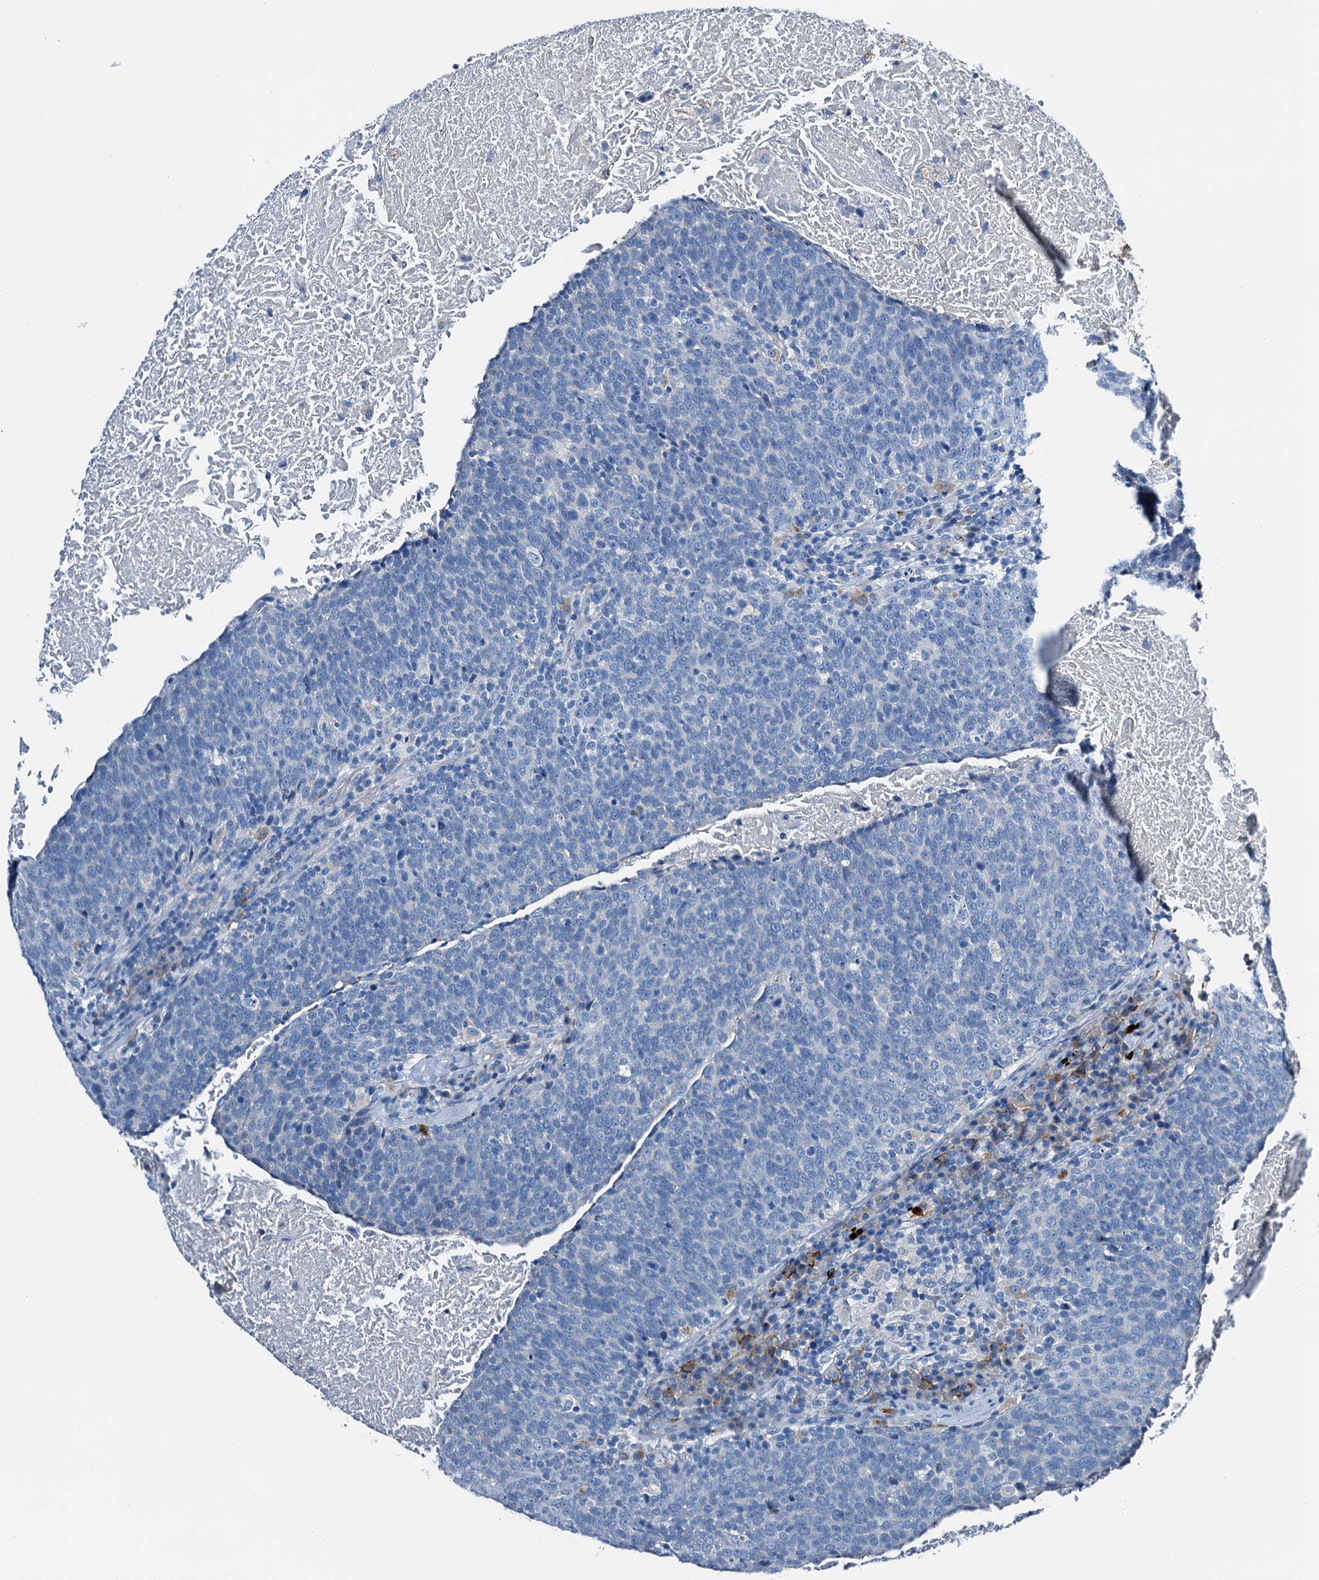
{"staining": {"intensity": "negative", "quantity": "none", "location": "none"}, "tissue": "head and neck cancer", "cell_type": "Tumor cells", "image_type": "cancer", "snomed": [{"axis": "morphology", "description": "Squamous cell carcinoma, NOS"}, {"axis": "morphology", "description": "Squamous cell carcinoma, metastatic, NOS"}, {"axis": "topography", "description": "Lymph node"}, {"axis": "topography", "description": "Head-Neck"}], "caption": "IHC of head and neck cancer (squamous cell carcinoma) demonstrates no positivity in tumor cells. (DAB (3,3'-diaminobenzidine) immunohistochemistry (IHC), high magnification).", "gene": "C1QTNF4", "patient": {"sex": "male", "age": 62}}